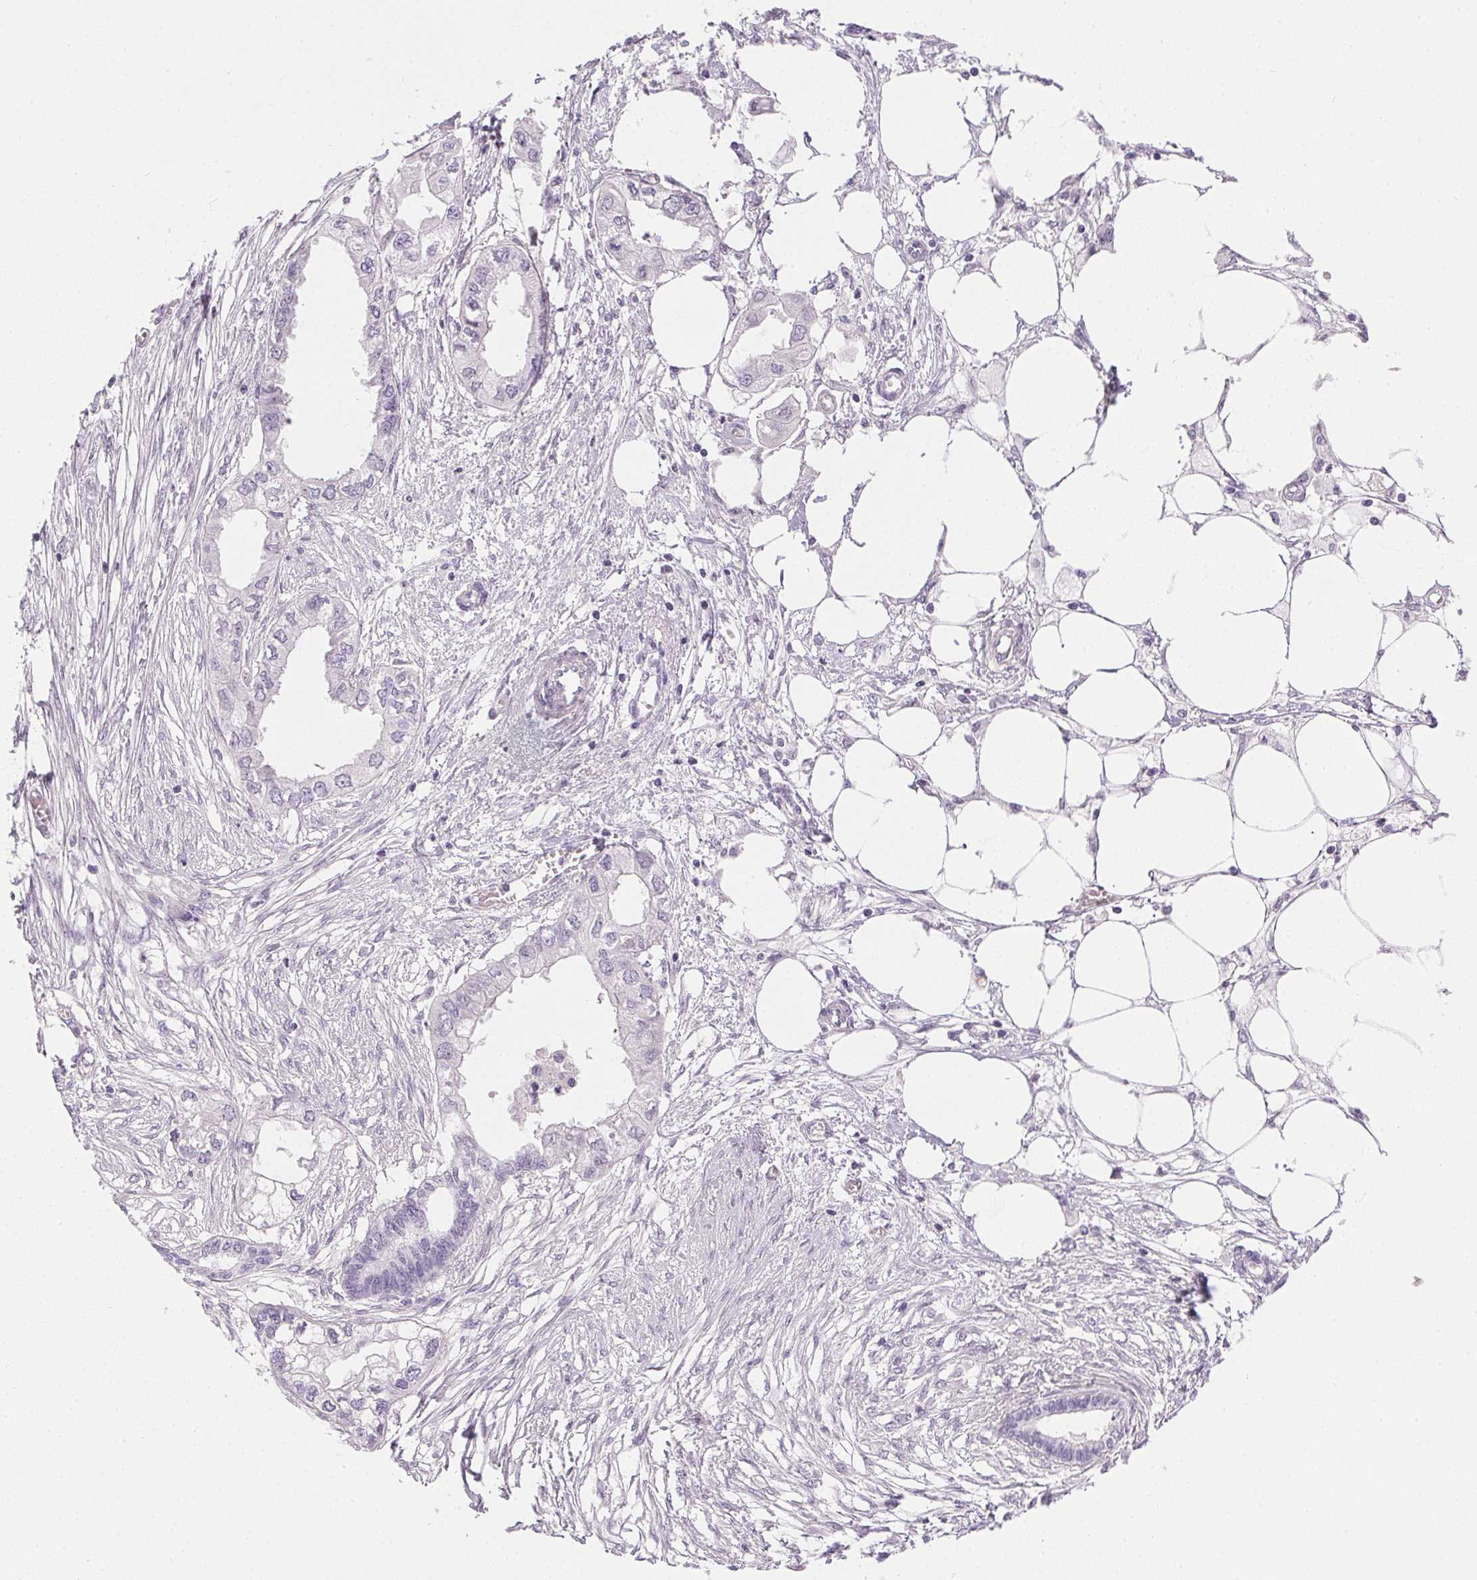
{"staining": {"intensity": "negative", "quantity": "none", "location": "none"}, "tissue": "endometrial cancer", "cell_type": "Tumor cells", "image_type": "cancer", "snomed": [{"axis": "morphology", "description": "Adenocarcinoma, NOS"}, {"axis": "morphology", "description": "Adenocarcinoma, metastatic, NOS"}, {"axis": "topography", "description": "Adipose tissue"}, {"axis": "topography", "description": "Endometrium"}], "caption": "IHC histopathology image of human endometrial metastatic adenocarcinoma stained for a protein (brown), which exhibits no positivity in tumor cells. (DAB immunohistochemistry (IHC) visualized using brightfield microscopy, high magnification).", "gene": "PPY", "patient": {"sex": "female", "age": 67}}